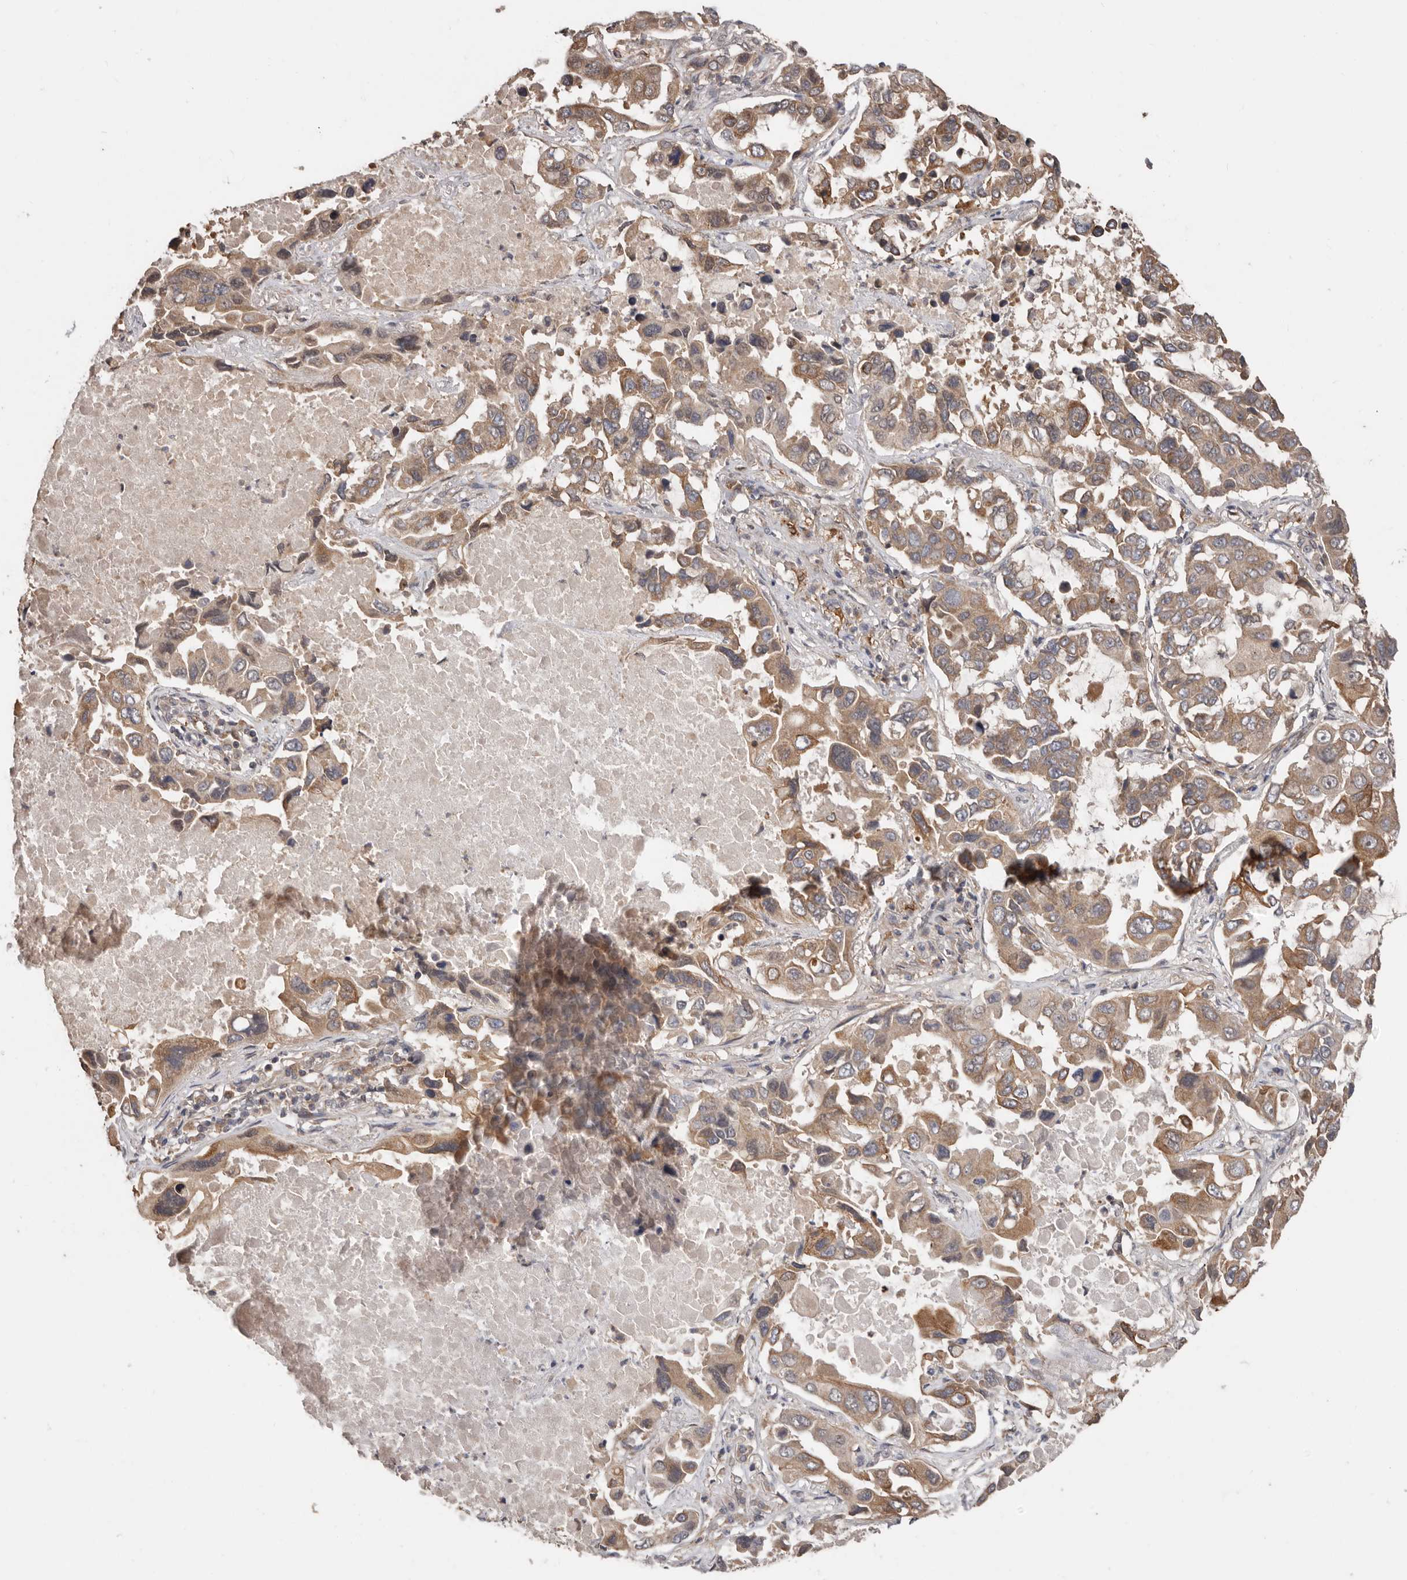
{"staining": {"intensity": "moderate", "quantity": ">75%", "location": "cytoplasmic/membranous"}, "tissue": "lung cancer", "cell_type": "Tumor cells", "image_type": "cancer", "snomed": [{"axis": "morphology", "description": "Adenocarcinoma, NOS"}, {"axis": "topography", "description": "Lung"}], "caption": "About >75% of tumor cells in adenocarcinoma (lung) exhibit moderate cytoplasmic/membranous protein positivity as visualized by brown immunohistochemical staining.", "gene": "RSPO2", "patient": {"sex": "male", "age": 64}}